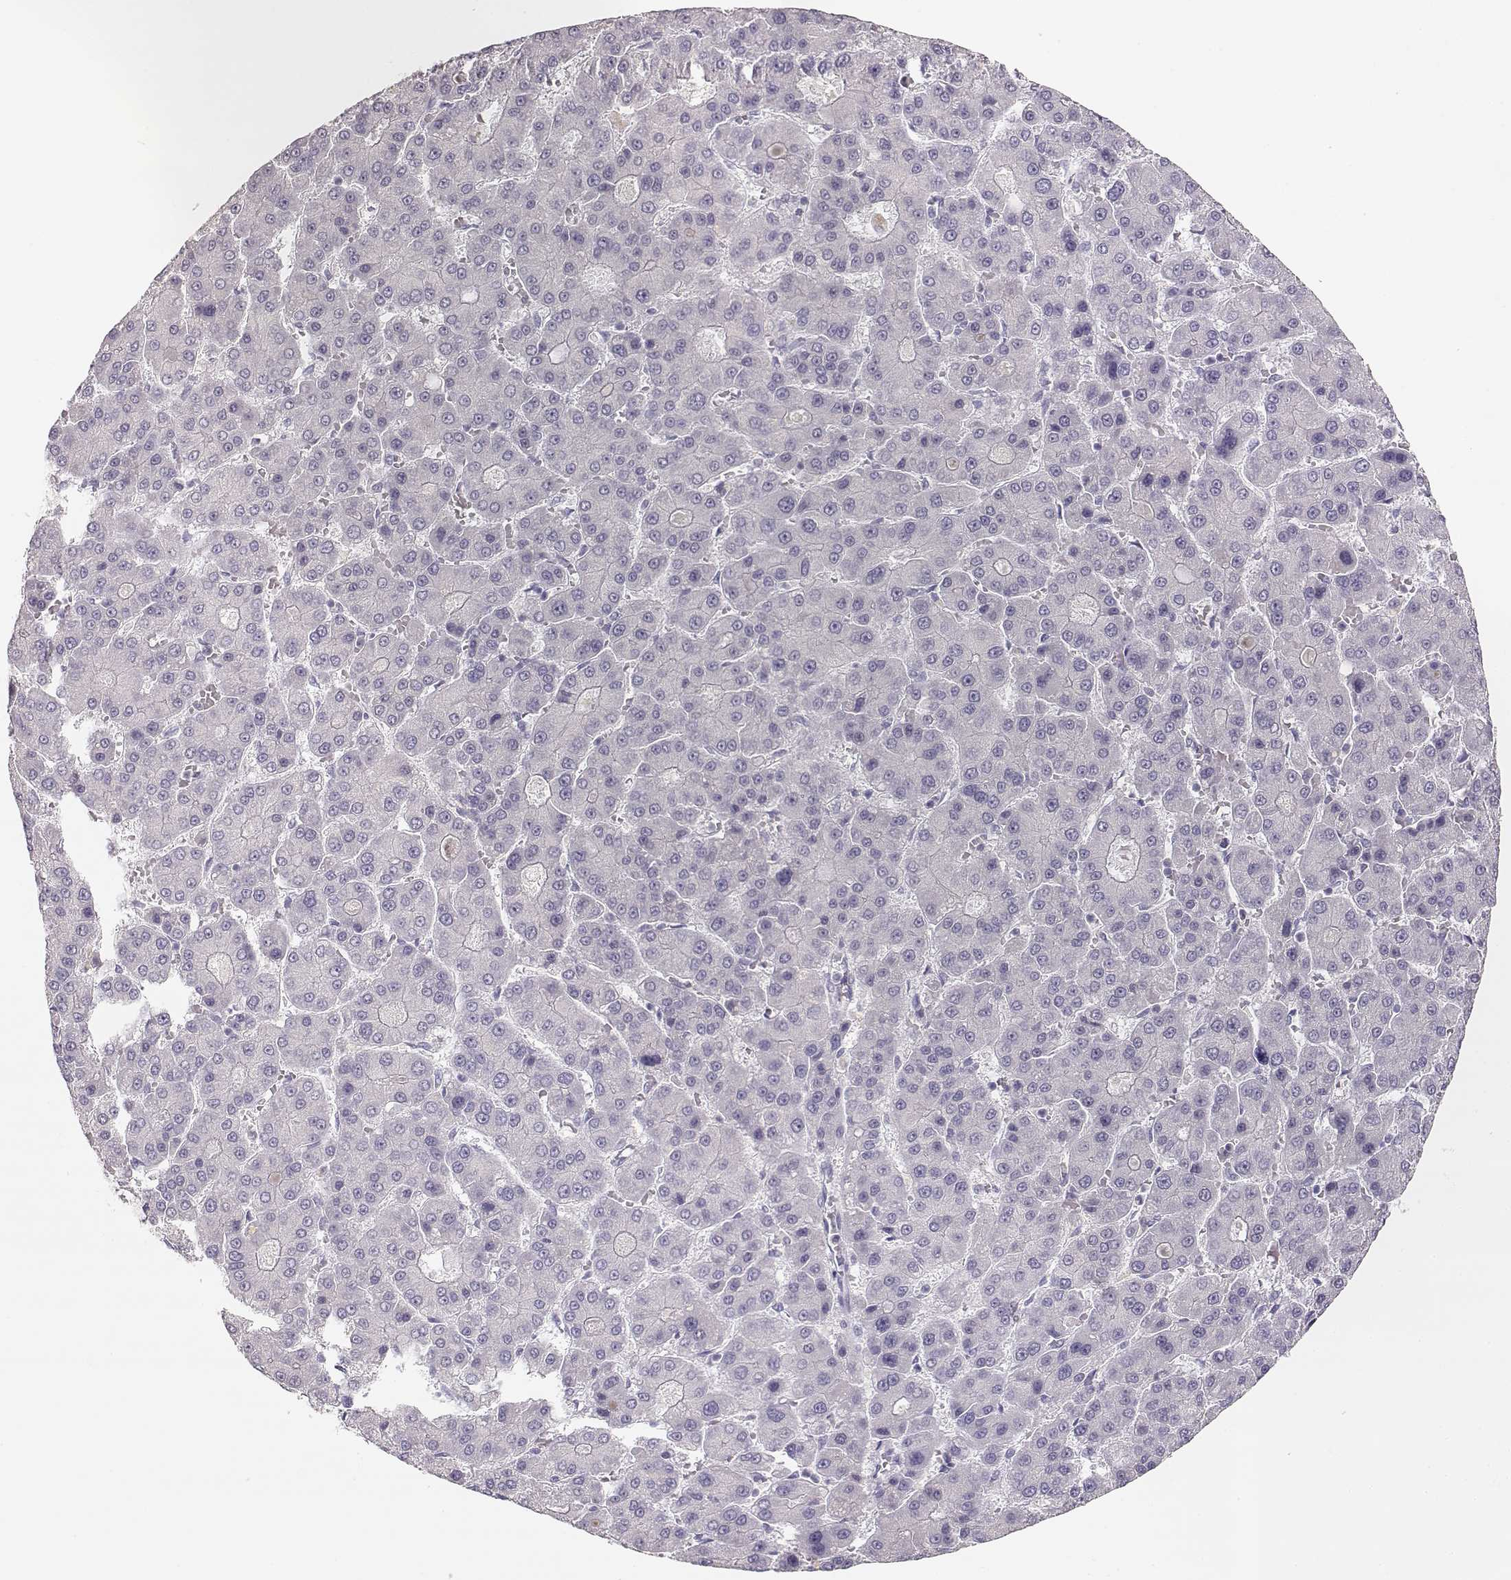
{"staining": {"intensity": "negative", "quantity": "none", "location": "none"}, "tissue": "liver cancer", "cell_type": "Tumor cells", "image_type": "cancer", "snomed": [{"axis": "morphology", "description": "Carcinoma, Hepatocellular, NOS"}, {"axis": "topography", "description": "Liver"}], "caption": "A photomicrograph of human liver cancer is negative for staining in tumor cells. (Stains: DAB immunohistochemistry (IHC) with hematoxylin counter stain, Microscopy: brightfield microscopy at high magnification).", "gene": "LEPR", "patient": {"sex": "male", "age": 70}}